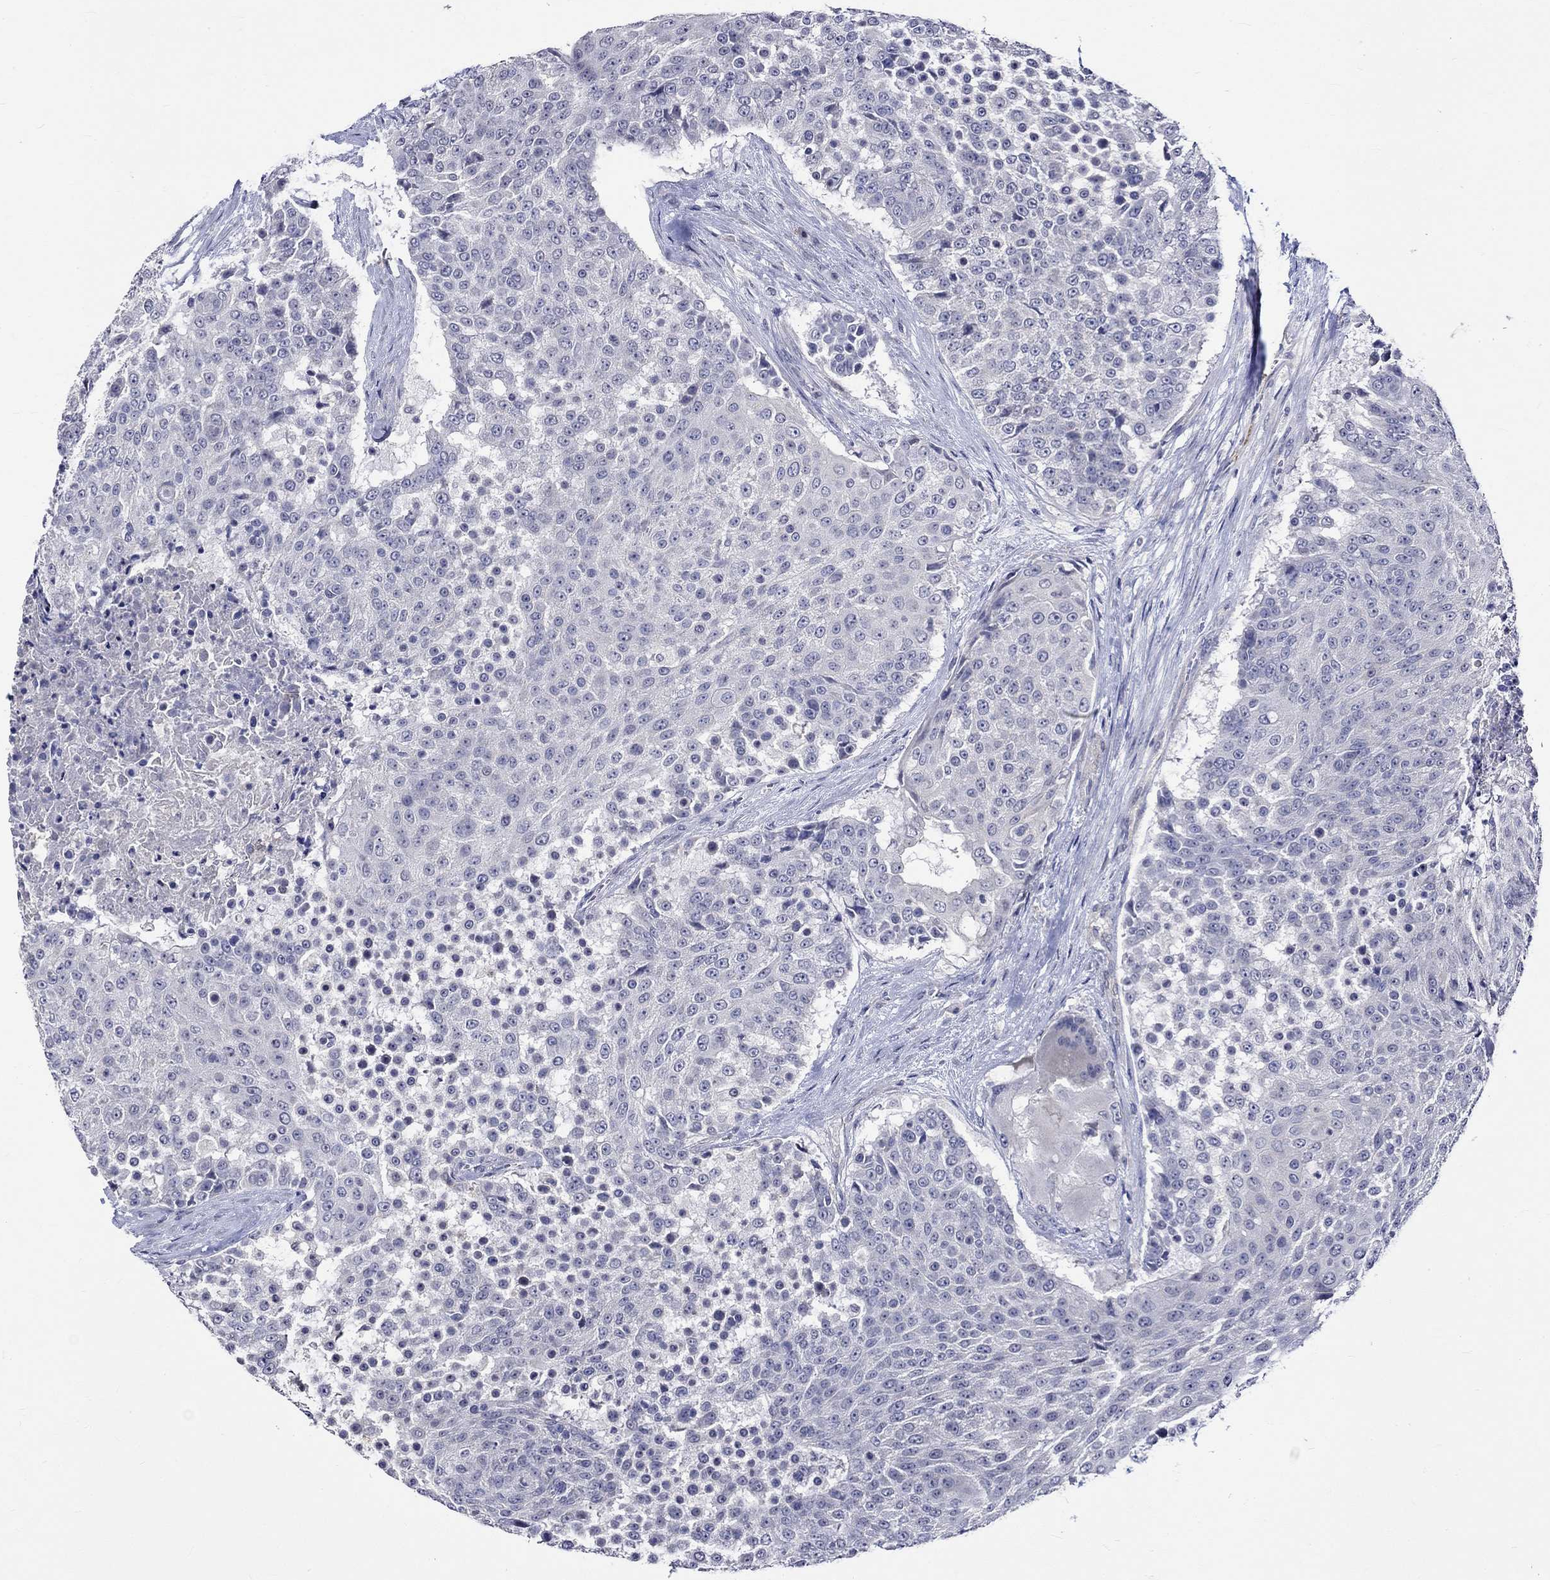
{"staining": {"intensity": "negative", "quantity": "none", "location": "none"}, "tissue": "urothelial cancer", "cell_type": "Tumor cells", "image_type": "cancer", "snomed": [{"axis": "morphology", "description": "Urothelial carcinoma, High grade"}, {"axis": "topography", "description": "Urinary bladder"}], "caption": "Immunohistochemistry (IHC) of human high-grade urothelial carcinoma reveals no expression in tumor cells.", "gene": "CRYAB", "patient": {"sex": "female", "age": 63}}